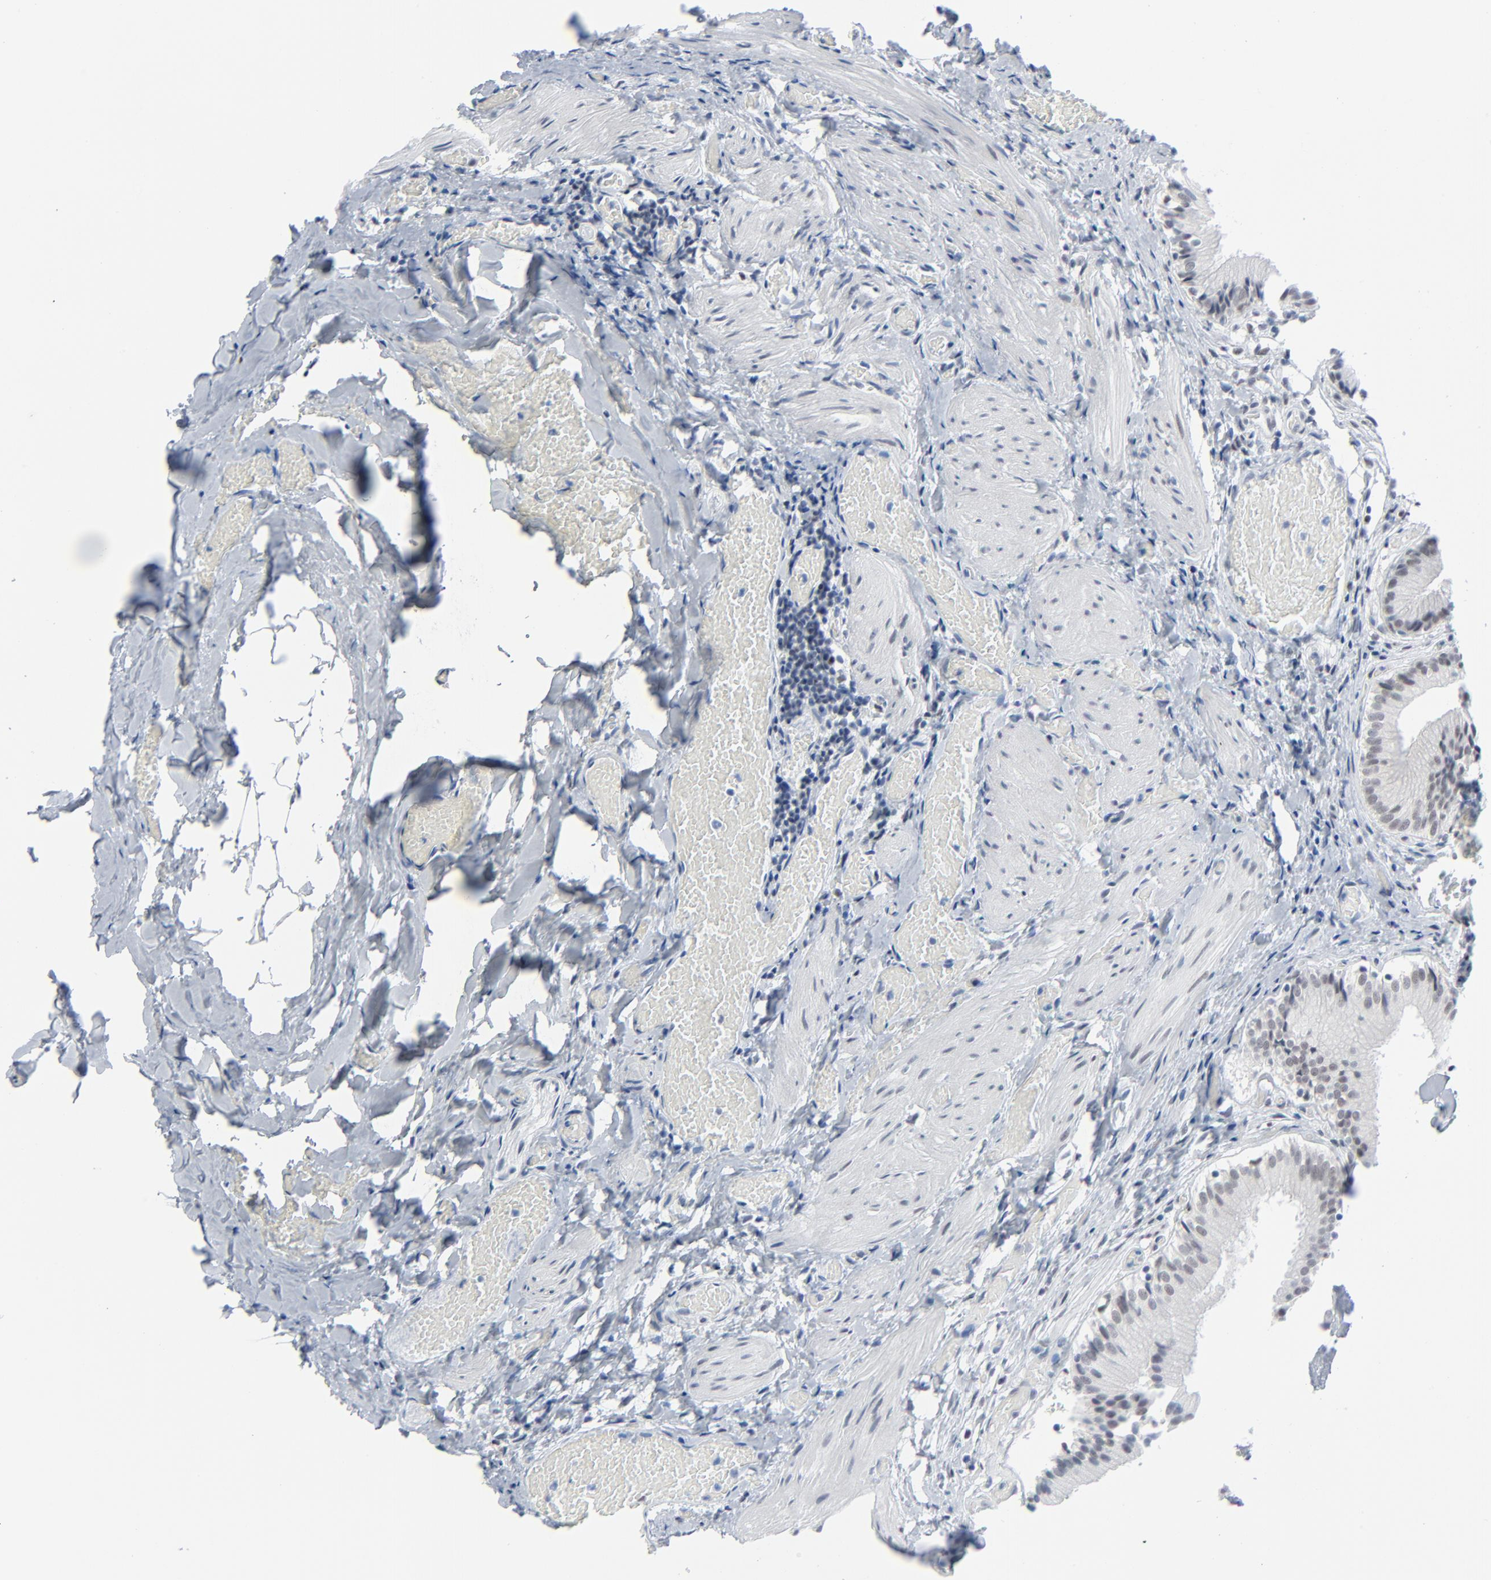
{"staining": {"intensity": "weak", "quantity": "25%-75%", "location": "nuclear"}, "tissue": "gallbladder", "cell_type": "Glandular cells", "image_type": "normal", "snomed": [{"axis": "morphology", "description": "Normal tissue, NOS"}, {"axis": "topography", "description": "Gallbladder"}], "caption": "High-power microscopy captured an IHC micrograph of unremarkable gallbladder, revealing weak nuclear staining in approximately 25%-75% of glandular cells.", "gene": "SIRT1", "patient": {"sex": "male", "age": 65}}